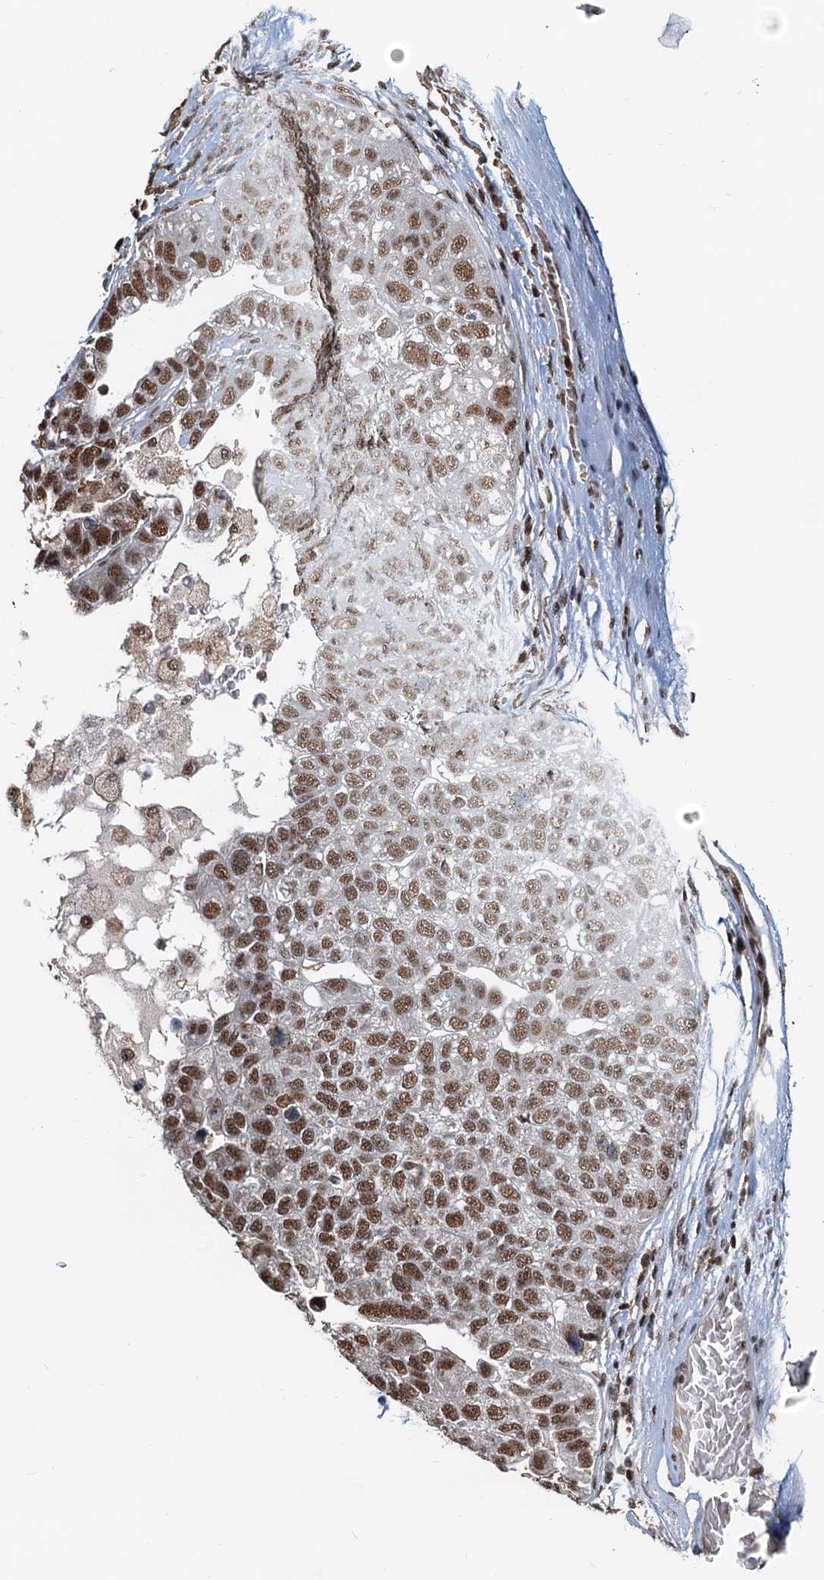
{"staining": {"intensity": "moderate", "quantity": ">75%", "location": "nuclear"}, "tissue": "pancreatic cancer", "cell_type": "Tumor cells", "image_type": "cancer", "snomed": [{"axis": "morphology", "description": "Adenocarcinoma, NOS"}, {"axis": "topography", "description": "Pancreas"}], "caption": "Immunohistochemistry (IHC) staining of adenocarcinoma (pancreatic), which displays medium levels of moderate nuclear positivity in about >75% of tumor cells indicating moderate nuclear protein expression. The staining was performed using DAB (brown) for protein detection and nuclei were counterstained in hematoxylin (blue).", "gene": "RSRC2", "patient": {"sex": "female", "age": 61}}